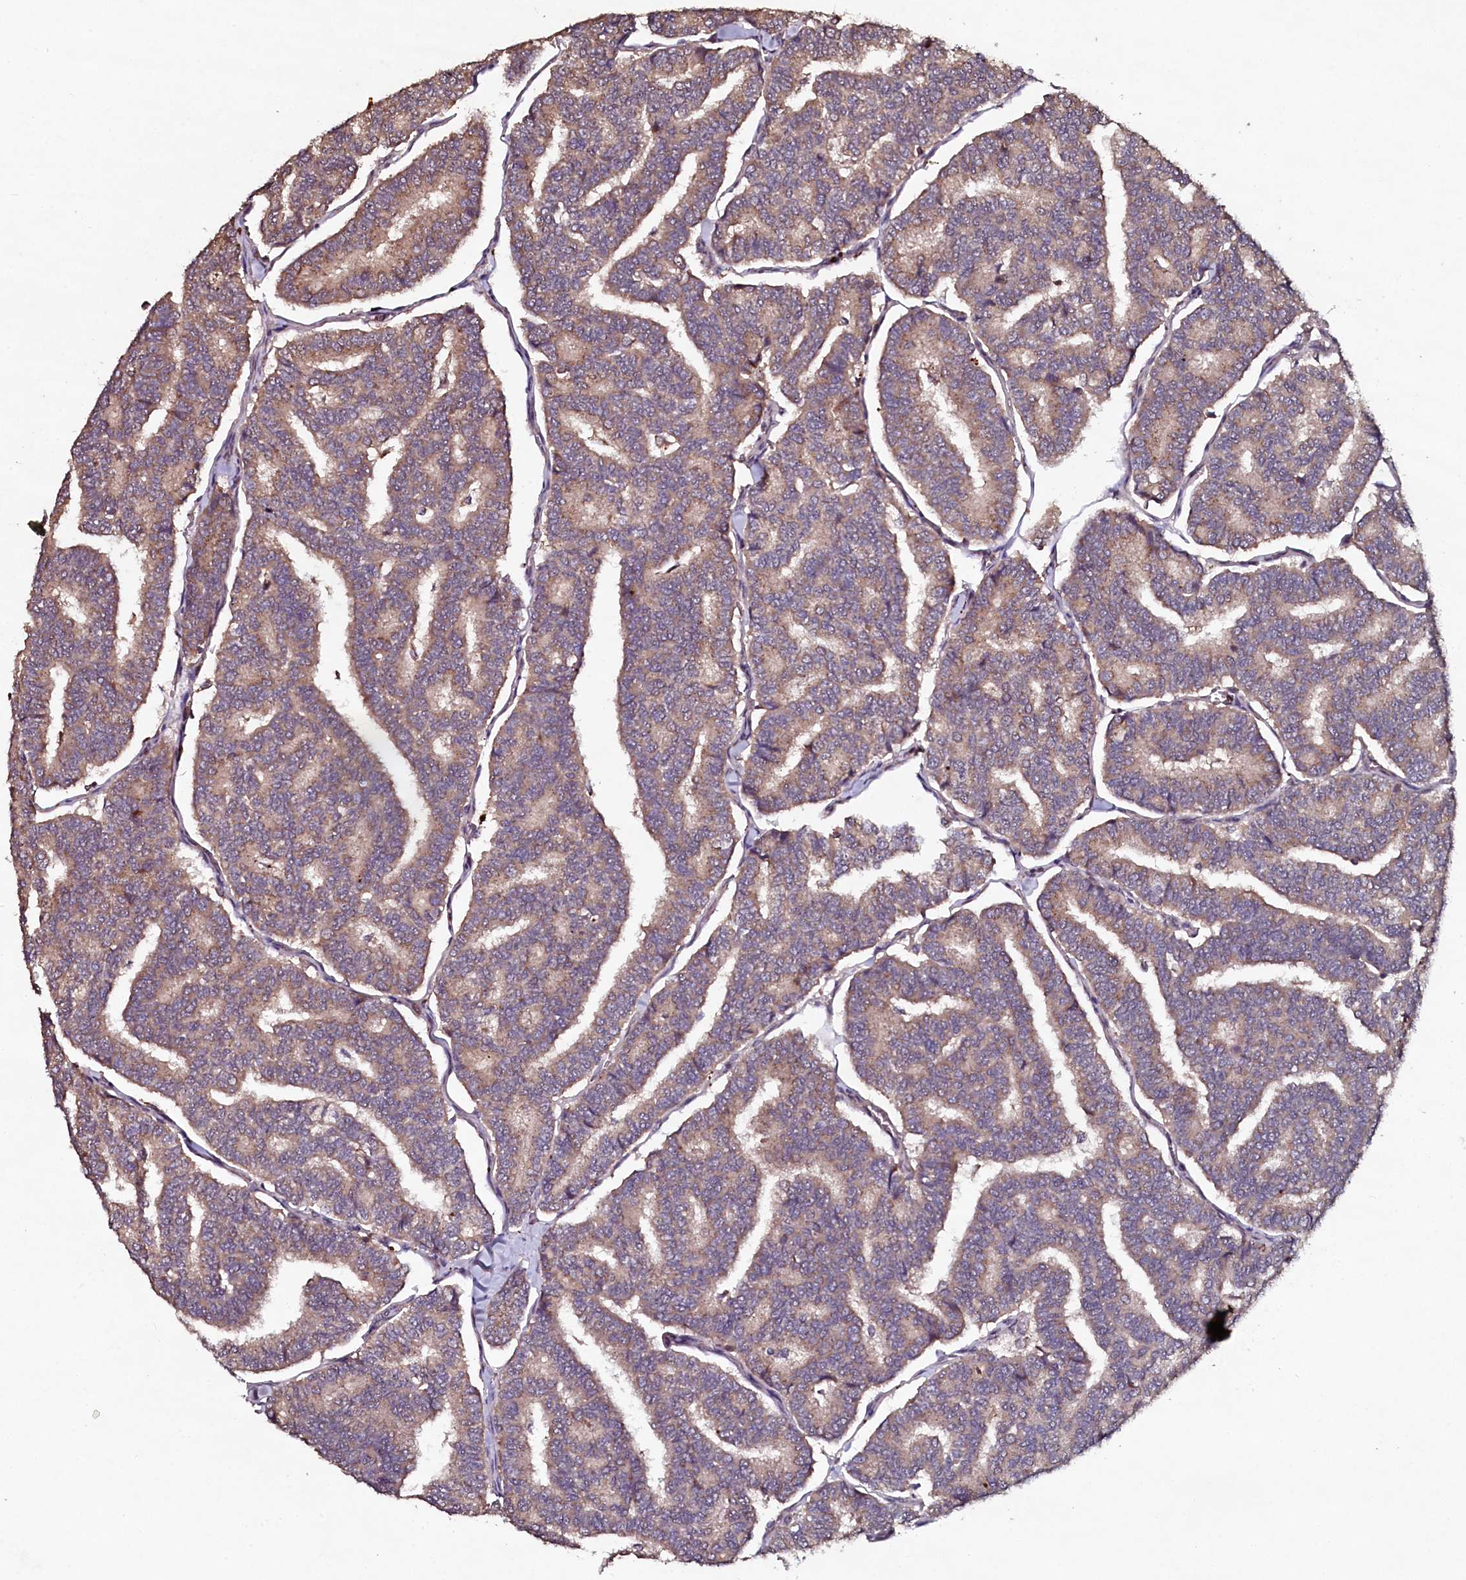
{"staining": {"intensity": "moderate", "quantity": ">75%", "location": "cytoplasmic/membranous"}, "tissue": "thyroid cancer", "cell_type": "Tumor cells", "image_type": "cancer", "snomed": [{"axis": "morphology", "description": "Papillary adenocarcinoma, NOS"}, {"axis": "topography", "description": "Thyroid gland"}], "caption": "Immunohistochemical staining of human thyroid cancer displays medium levels of moderate cytoplasmic/membranous protein expression in approximately >75% of tumor cells.", "gene": "SEC24C", "patient": {"sex": "female", "age": 35}}